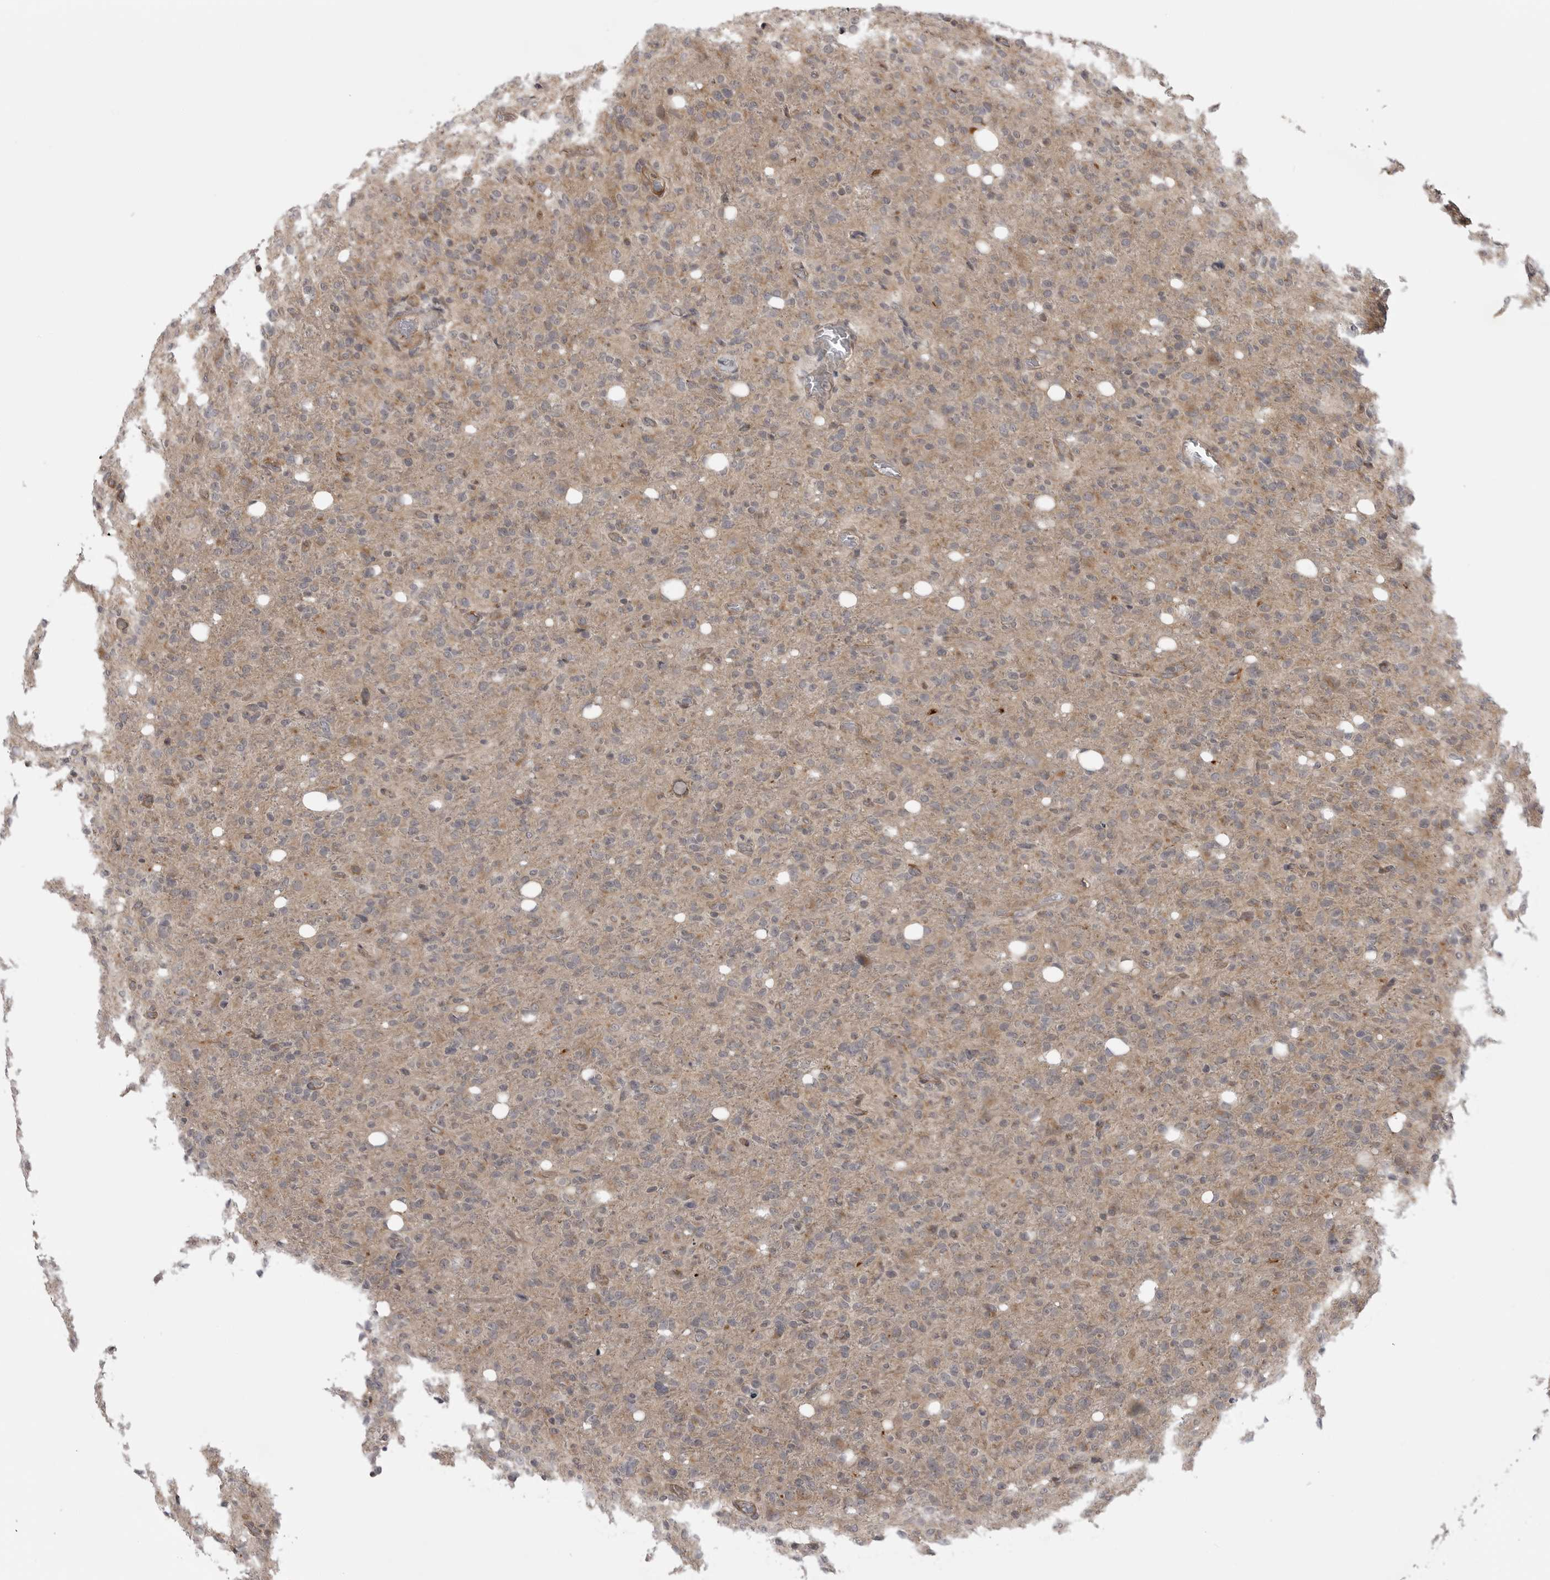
{"staining": {"intensity": "weak", "quantity": ">75%", "location": "cytoplasmic/membranous"}, "tissue": "glioma", "cell_type": "Tumor cells", "image_type": "cancer", "snomed": [{"axis": "morphology", "description": "Glioma, malignant, High grade"}, {"axis": "topography", "description": "Brain"}], "caption": "Glioma stained with a protein marker exhibits weak staining in tumor cells.", "gene": "LRRC45", "patient": {"sex": "female", "age": 57}}